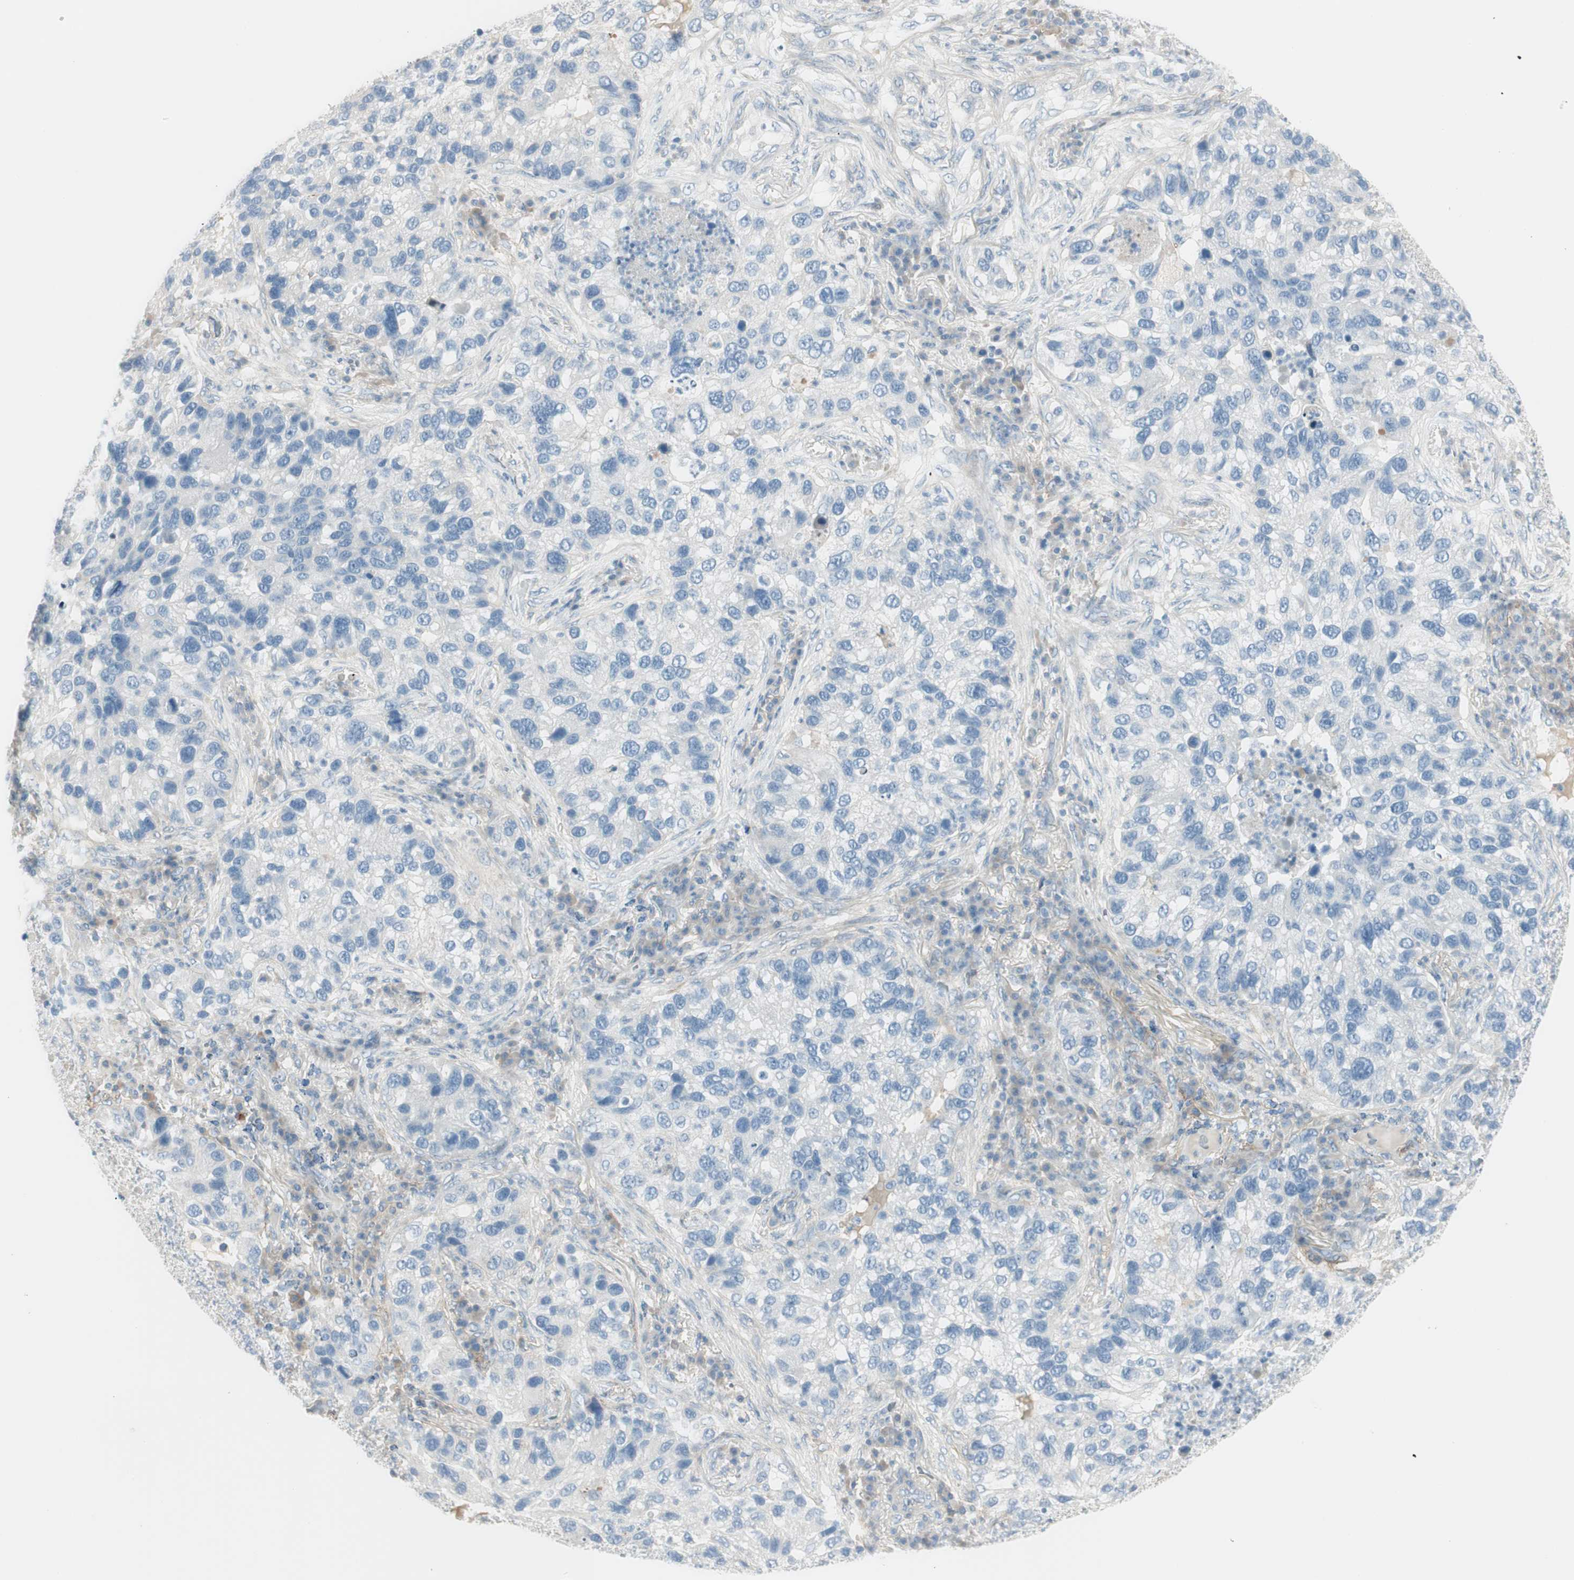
{"staining": {"intensity": "negative", "quantity": "none", "location": "none"}, "tissue": "lung cancer", "cell_type": "Tumor cells", "image_type": "cancer", "snomed": [{"axis": "morphology", "description": "Normal tissue, NOS"}, {"axis": "morphology", "description": "Adenocarcinoma, NOS"}, {"axis": "topography", "description": "Bronchus"}, {"axis": "topography", "description": "Lung"}], "caption": "A high-resolution image shows immunohistochemistry (IHC) staining of lung cancer (adenocarcinoma), which shows no significant positivity in tumor cells.", "gene": "CACNA2D1", "patient": {"sex": "male", "age": 54}}